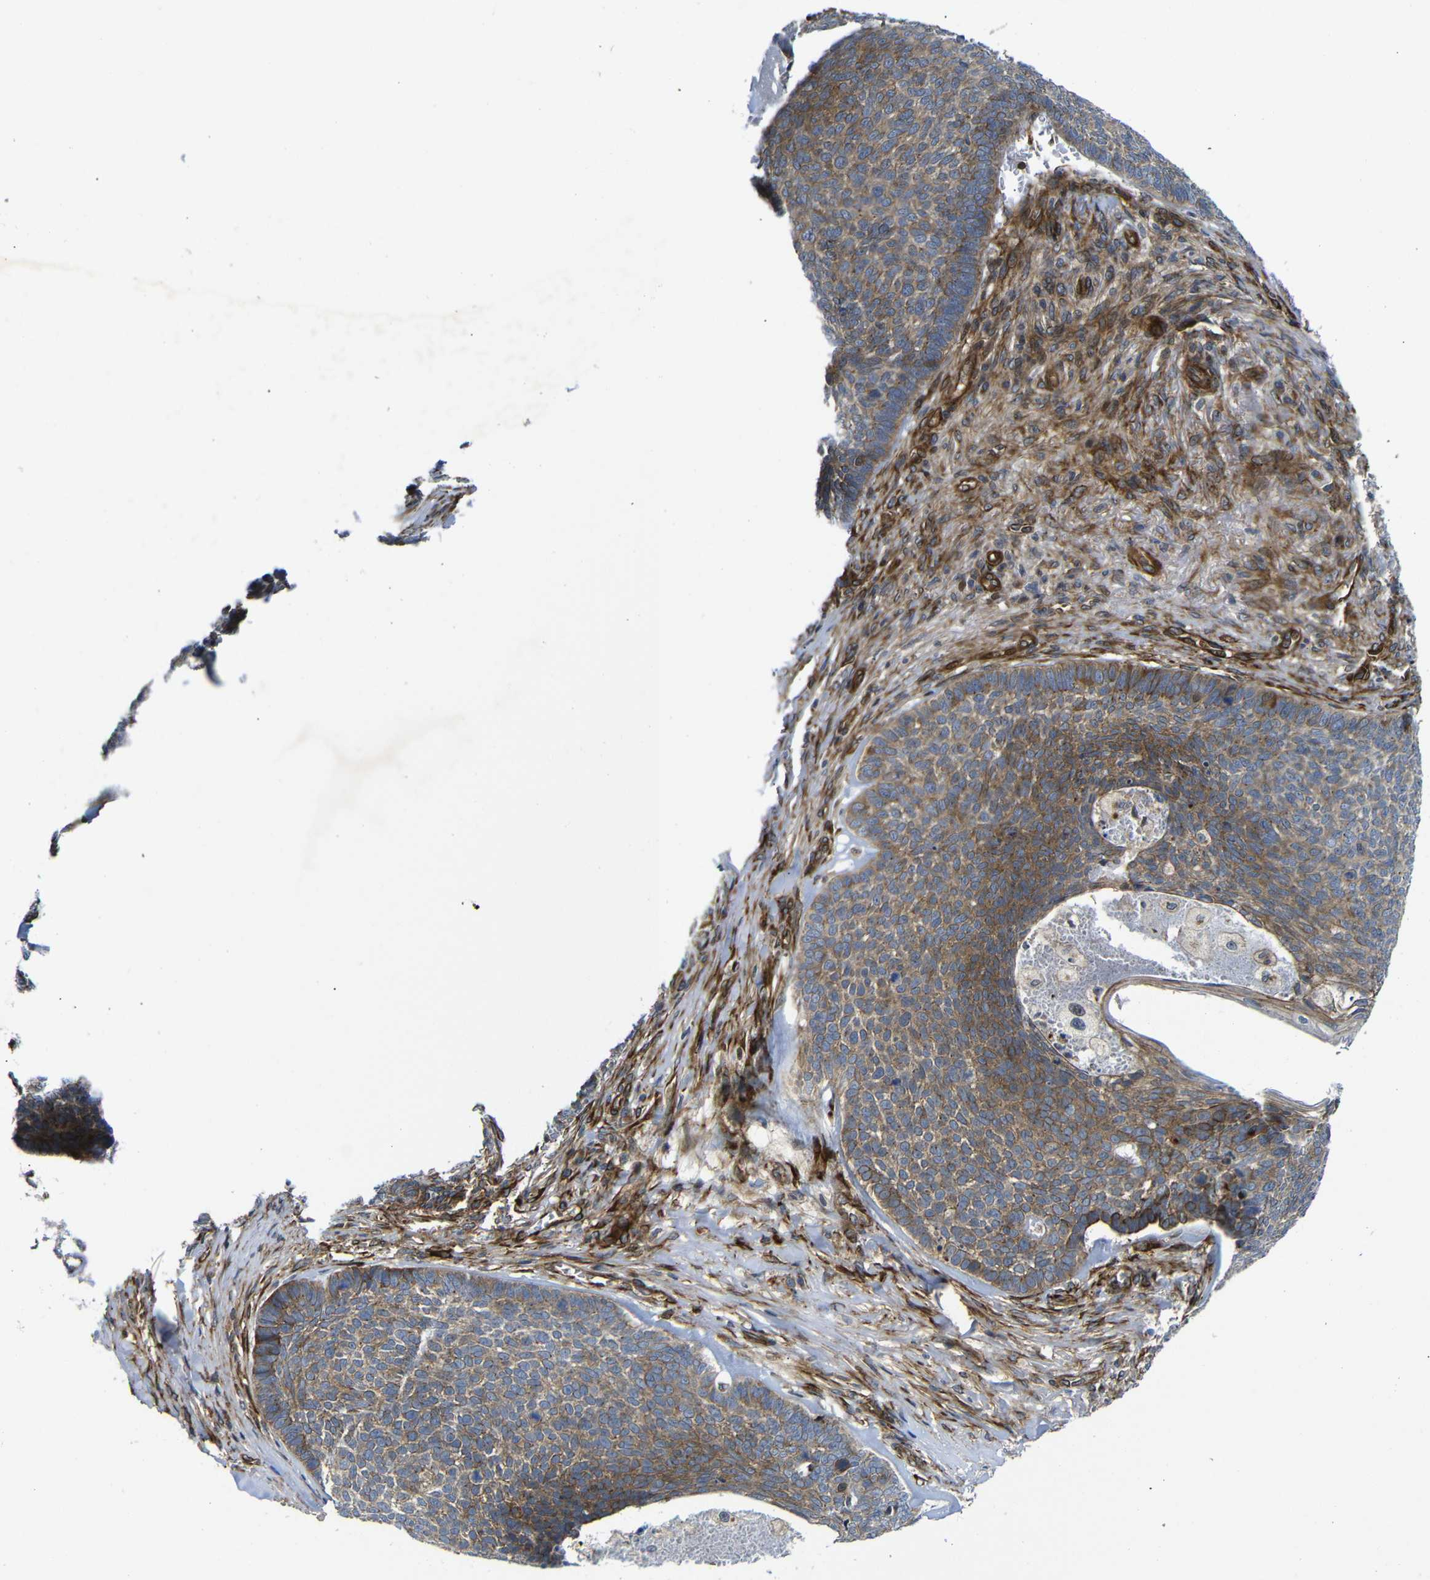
{"staining": {"intensity": "moderate", "quantity": ">75%", "location": "cytoplasmic/membranous"}, "tissue": "skin cancer", "cell_type": "Tumor cells", "image_type": "cancer", "snomed": [{"axis": "morphology", "description": "Basal cell carcinoma"}, {"axis": "topography", "description": "Skin"}], "caption": "A medium amount of moderate cytoplasmic/membranous staining is appreciated in about >75% of tumor cells in basal cell carcinoma (skin) tissue.", "gene": "PARP14", "patient": {"sex": "male", "age": 84}}